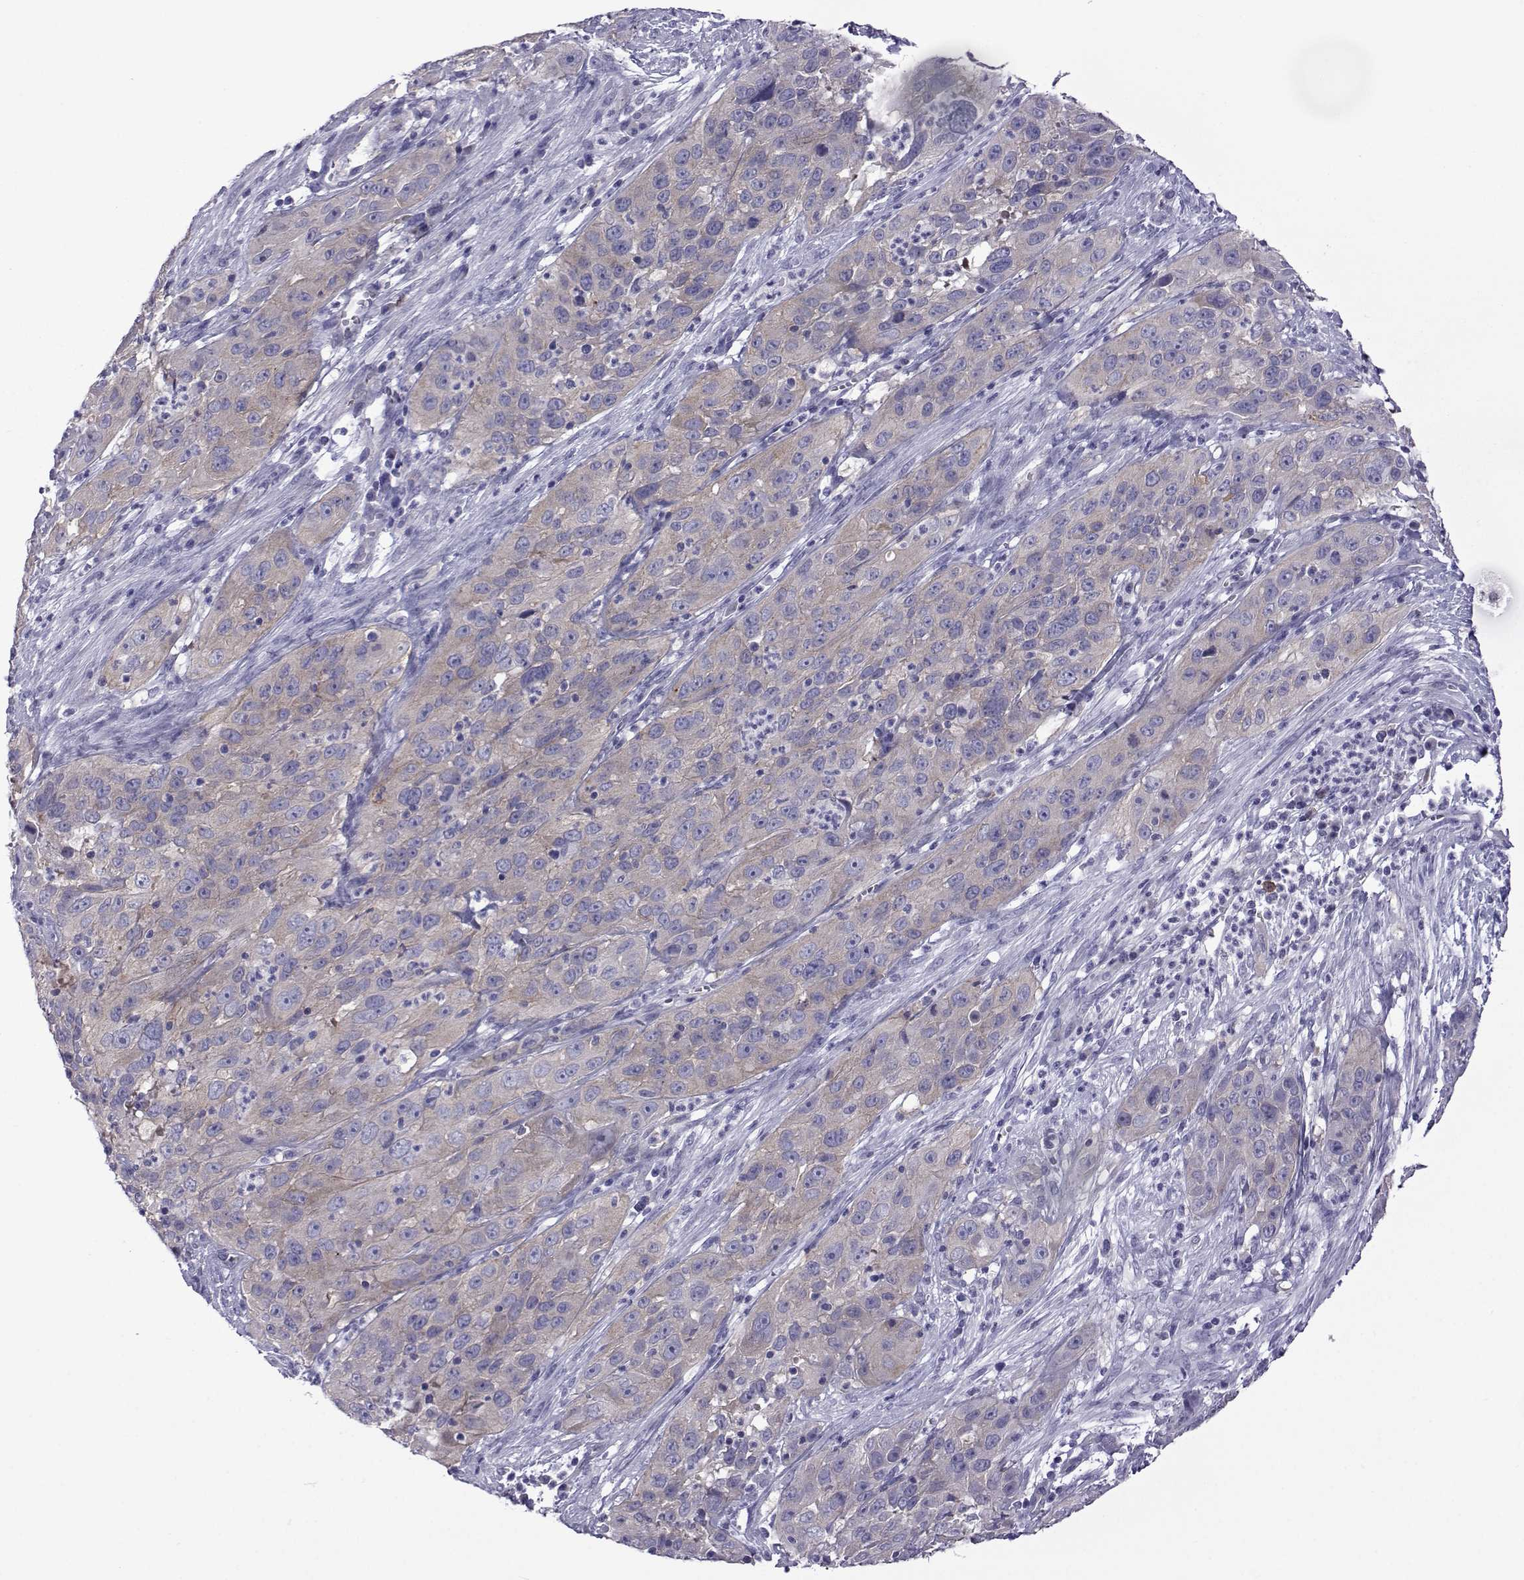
{"staining": {"intensity": "weak", "quantity": ">75%", "location": "cytoplasmic/membranous"}, "tissue": "cervical cancer", "cell_type": "Tumor cells", "image_type": "cancer", "snomed": [{"axis": "morphology", "description": "Squamous cell carcinoma, NOS"}, {"axis": "topography", "description": "Cervix"}], "caption": "High-power microscopy captured an immunohistochemistry (IHC) micrograph of squamous cell carcinoma (cervical), revealing weak cytoplasmic/membranous expression in about >75% of tumor cells.", "gene": "COL22A1", "patient": {"sex": "female", "age": 32}}